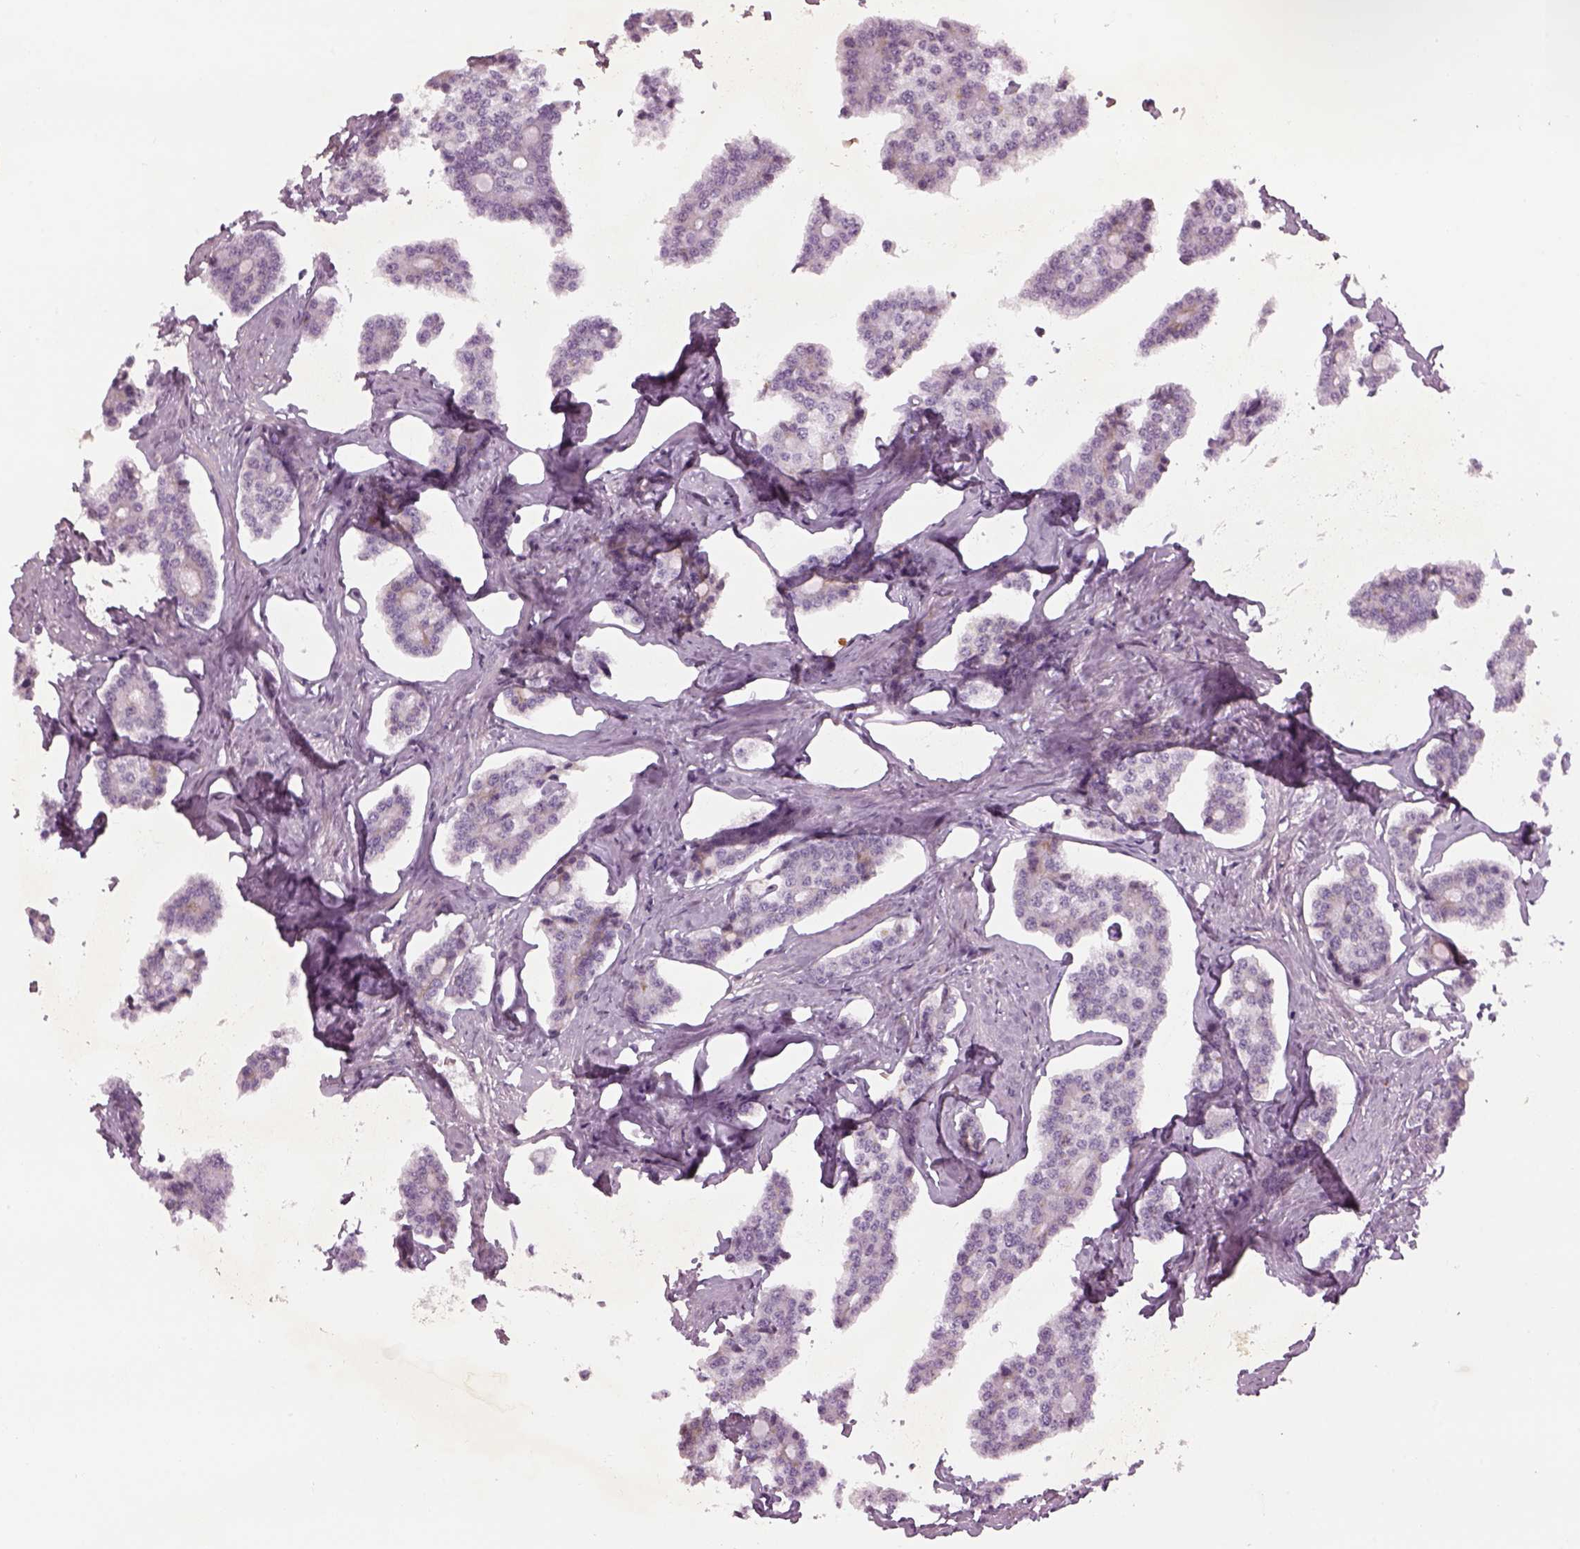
{"staining": {"intensity": "negative", "quantity": "none", "location": "none"}, "tissue": "carcinoid", "cell_type": "Tumor cells", "image_type": "cancer", "snomed": [{"axis": "morphology", "description": "Carcinoid, malignant, NOS"}, {"axis": "topography", "description": "Small intestine"}], "caption": "Tumor cells show no significant protein staining in malignant carcinoid.", "gene": "PABPC1L2B", "patient": {"sex": "female", "age": 65}}